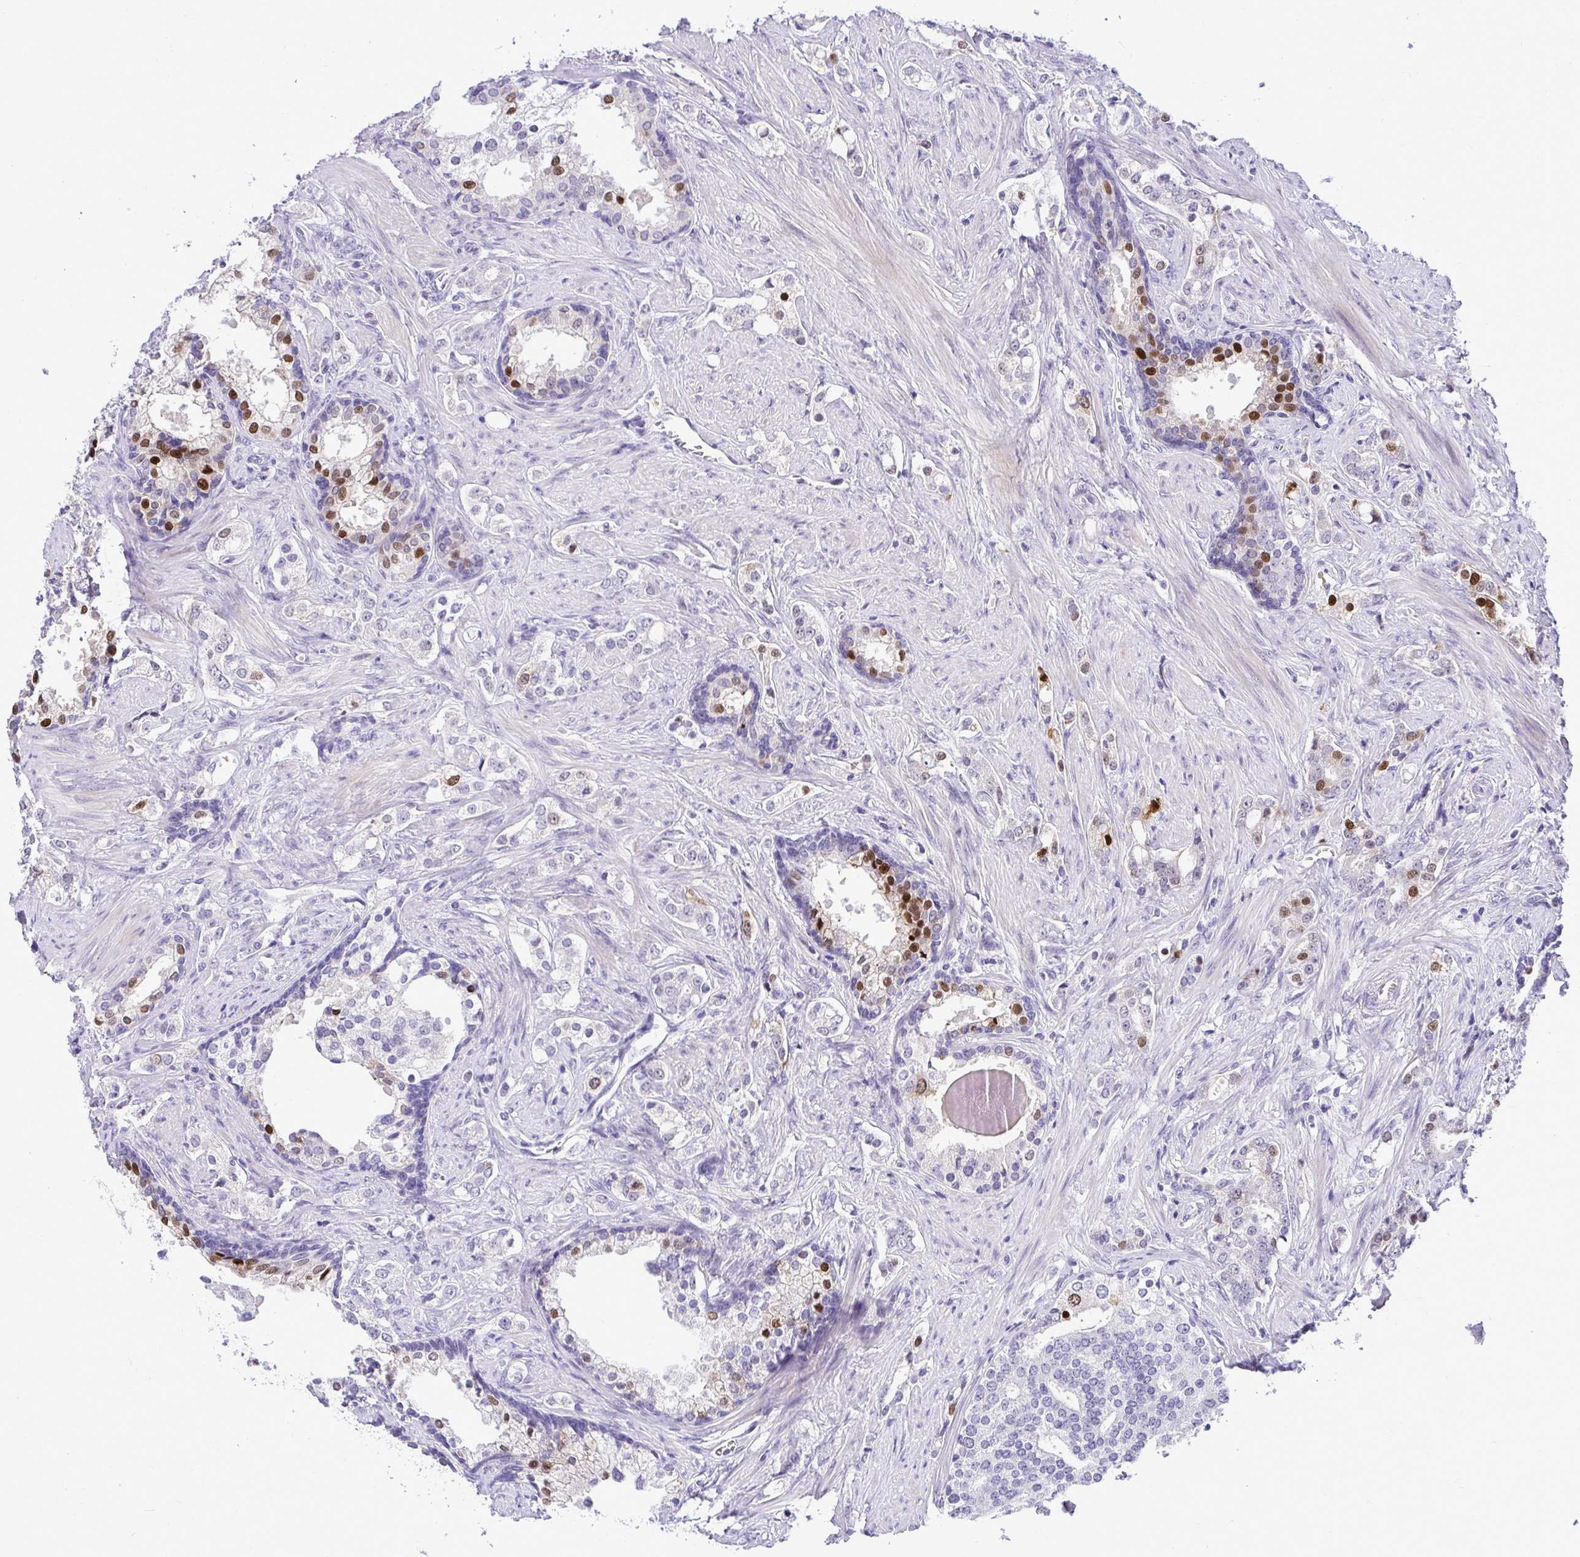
{"staining": {"intensity": "moderate", "quantity": "<25%", "location": "nuclear"}, "tissue": "prostate cancer", "cell_type": "Tumor cells", "image_type": "cancer", "snomed": [{"axis": "morphology", "description": "Adenocarcinoma, Medium grade"}, {"axis": "topography", "description": "Prostate"}], "caption": "Adenocarcinoma (medium-grade) (prostate) stained for a protein demonstrates moderate nuclear positivity in tumor cells.", "gene": "CDC20", "patient": {"sex": "male", "age": 57}}